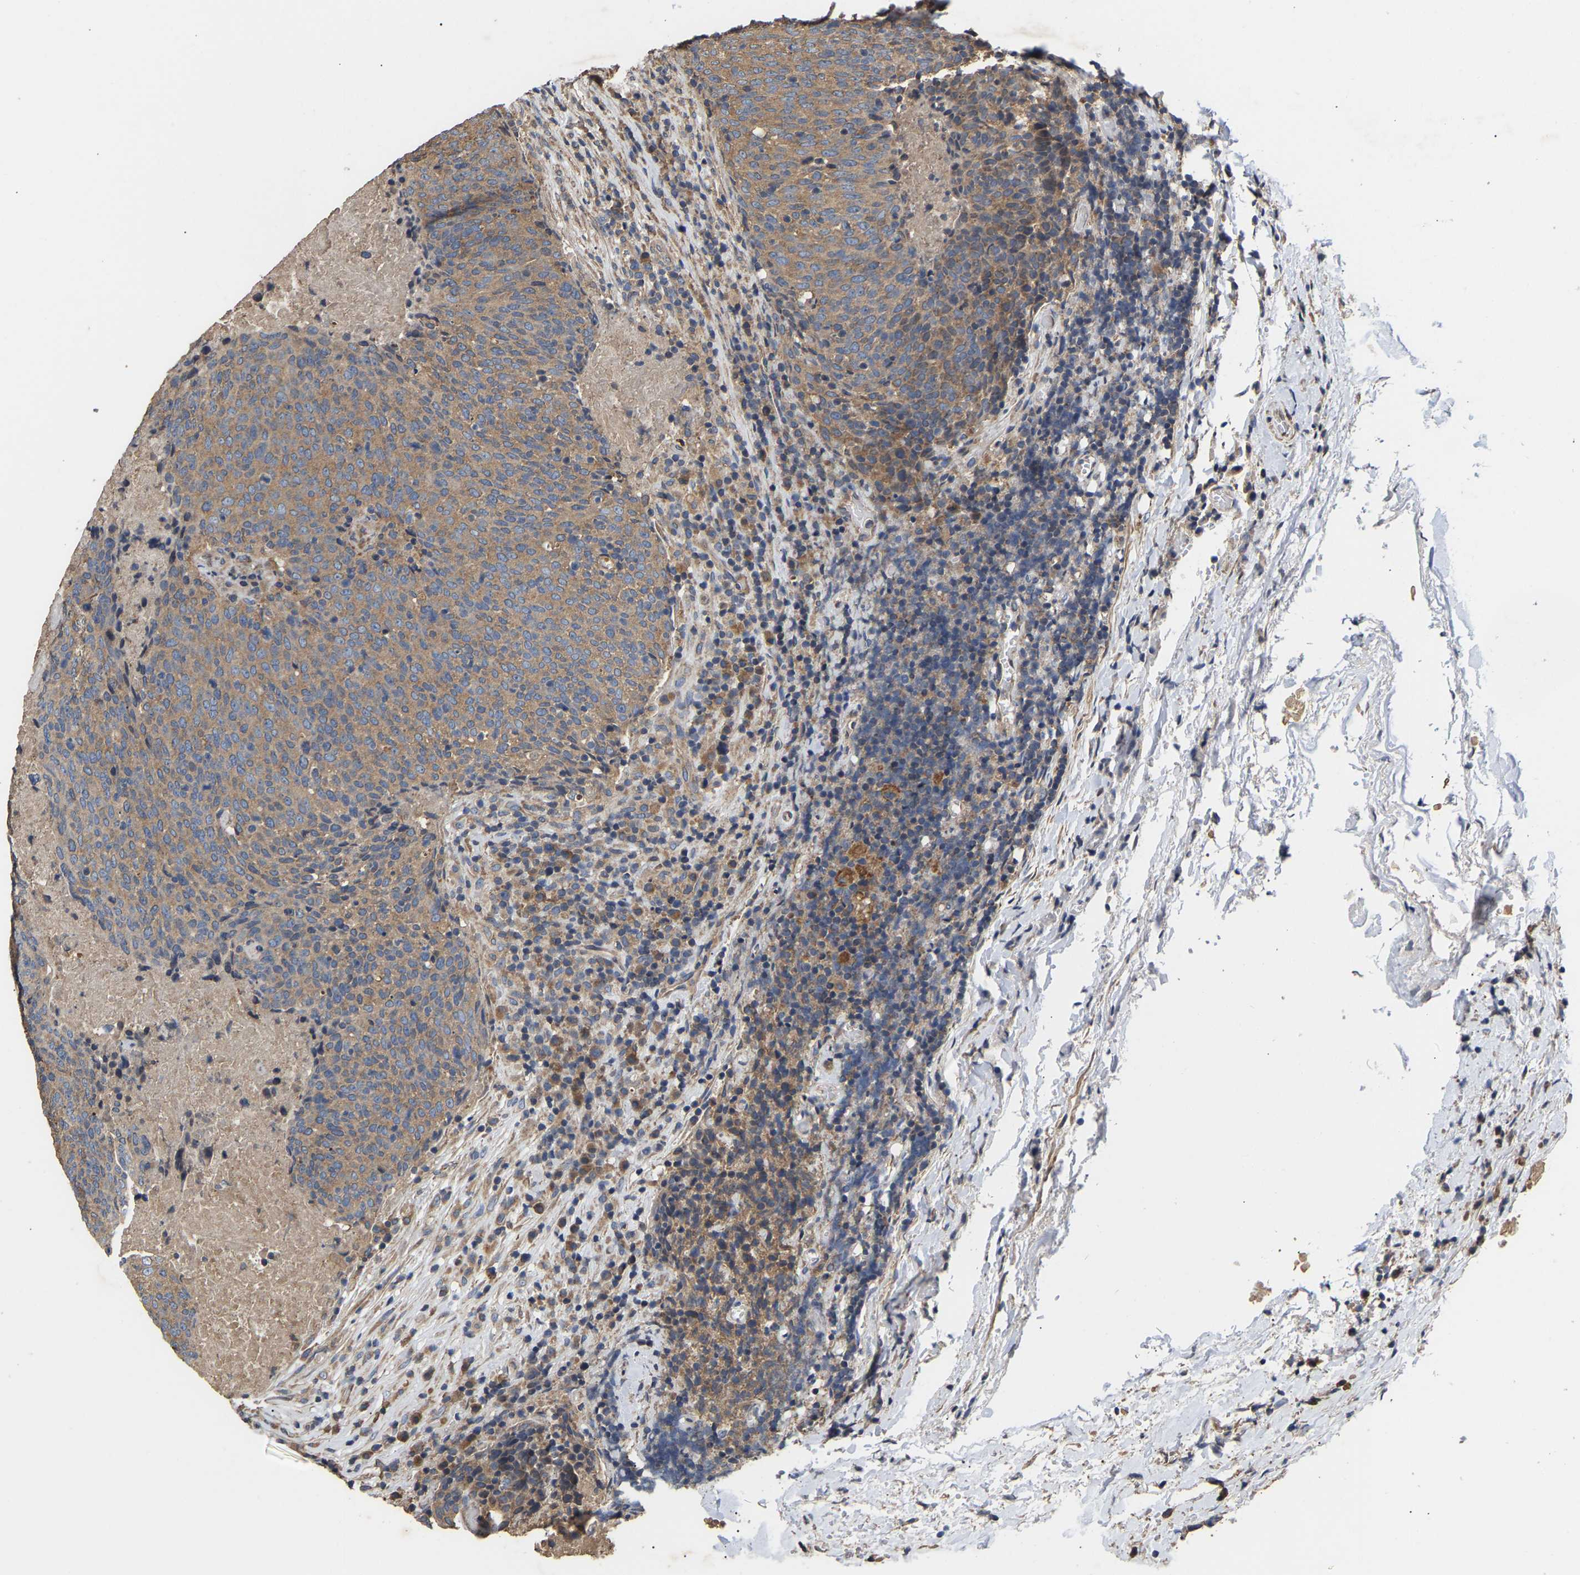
{"staining": {"intensity": "moderate", "quantity": ">75%", "location": "cytoplasmic/membranous"}, "tissue": "head and neck cancer", "cell_type": "Tumor cells", "image_type": "cancer", "snomed": [{"axis": "morphology", "description": "Squamous cell carcinoma, NOS"}, {"axis": "morphology", "description": "Squamous cell carcinoma, metastatic, NOS"}, {"axis": "topography", "description": "Lymph node"}, {"axis": "topography", "description": "Head-Neck"}], "caption": "Metastatic squamous cell carcinoma (head and neck) stained with a protein marker reveals moderate staining in tumor cells.", "gene": "AIMP2", "patient": {"sex": "male", "age": 62}}